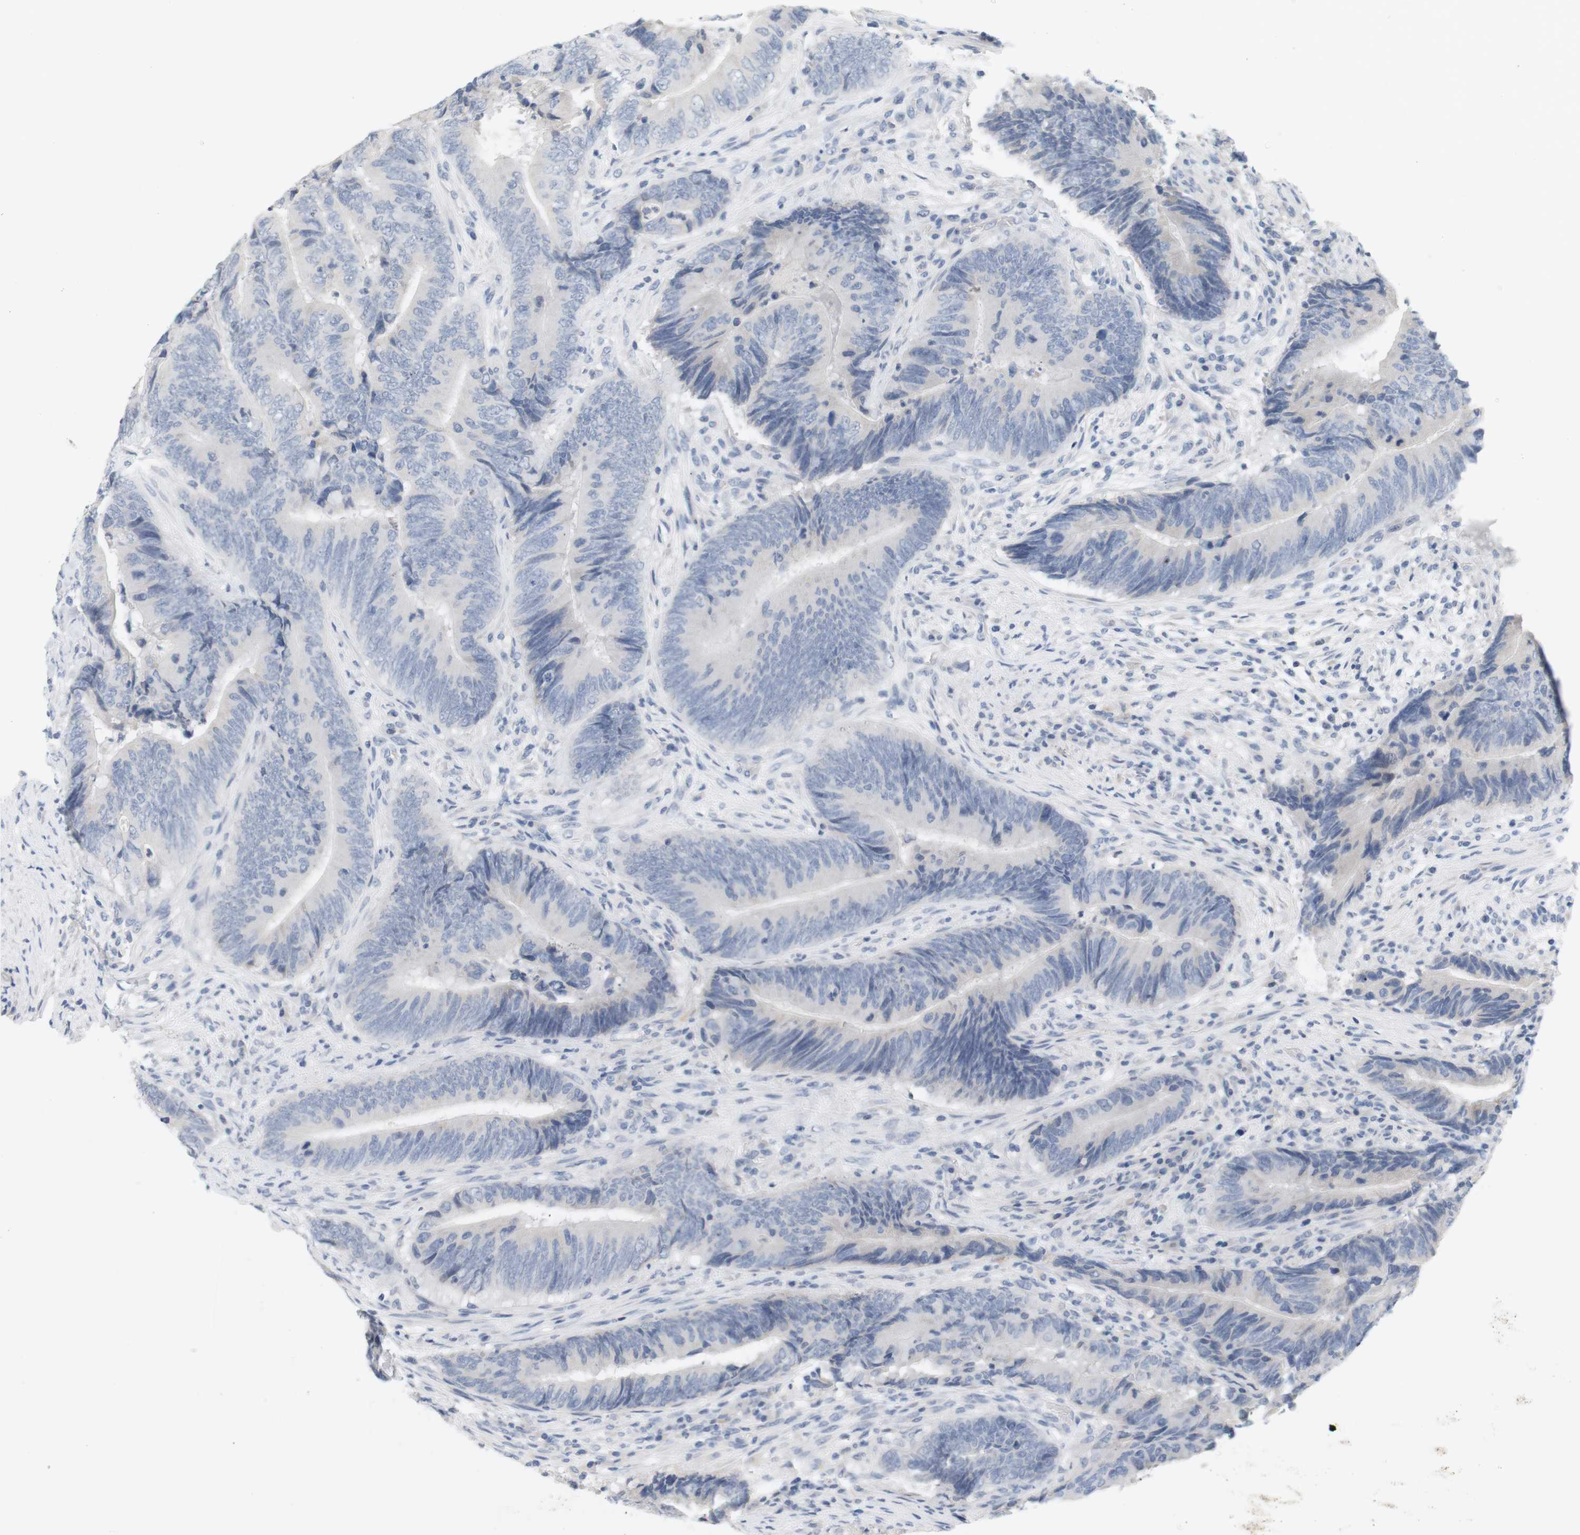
{"staining": {"intensity": "negative", "quantity": "none", "location": "none"}, "tissue": "colorectal cancer", "cell_type": "Tumor cells", "image_type": "cancer", "snomed": [{"axis": "morphology", "description": "Normal tissue, NOS"}, {"axis": "morphology", "description": "Adenocarcinoma, NOS"}, {"axis": "topography", "description": "Colon"}], "caption": "This is an immunohistochemistry (IHC) image of human colorectal adenocarcinoma. There is no positivity in tumor cells.", "gene": "OPRM1", "patient": {"sex": "male", "age": 56}}